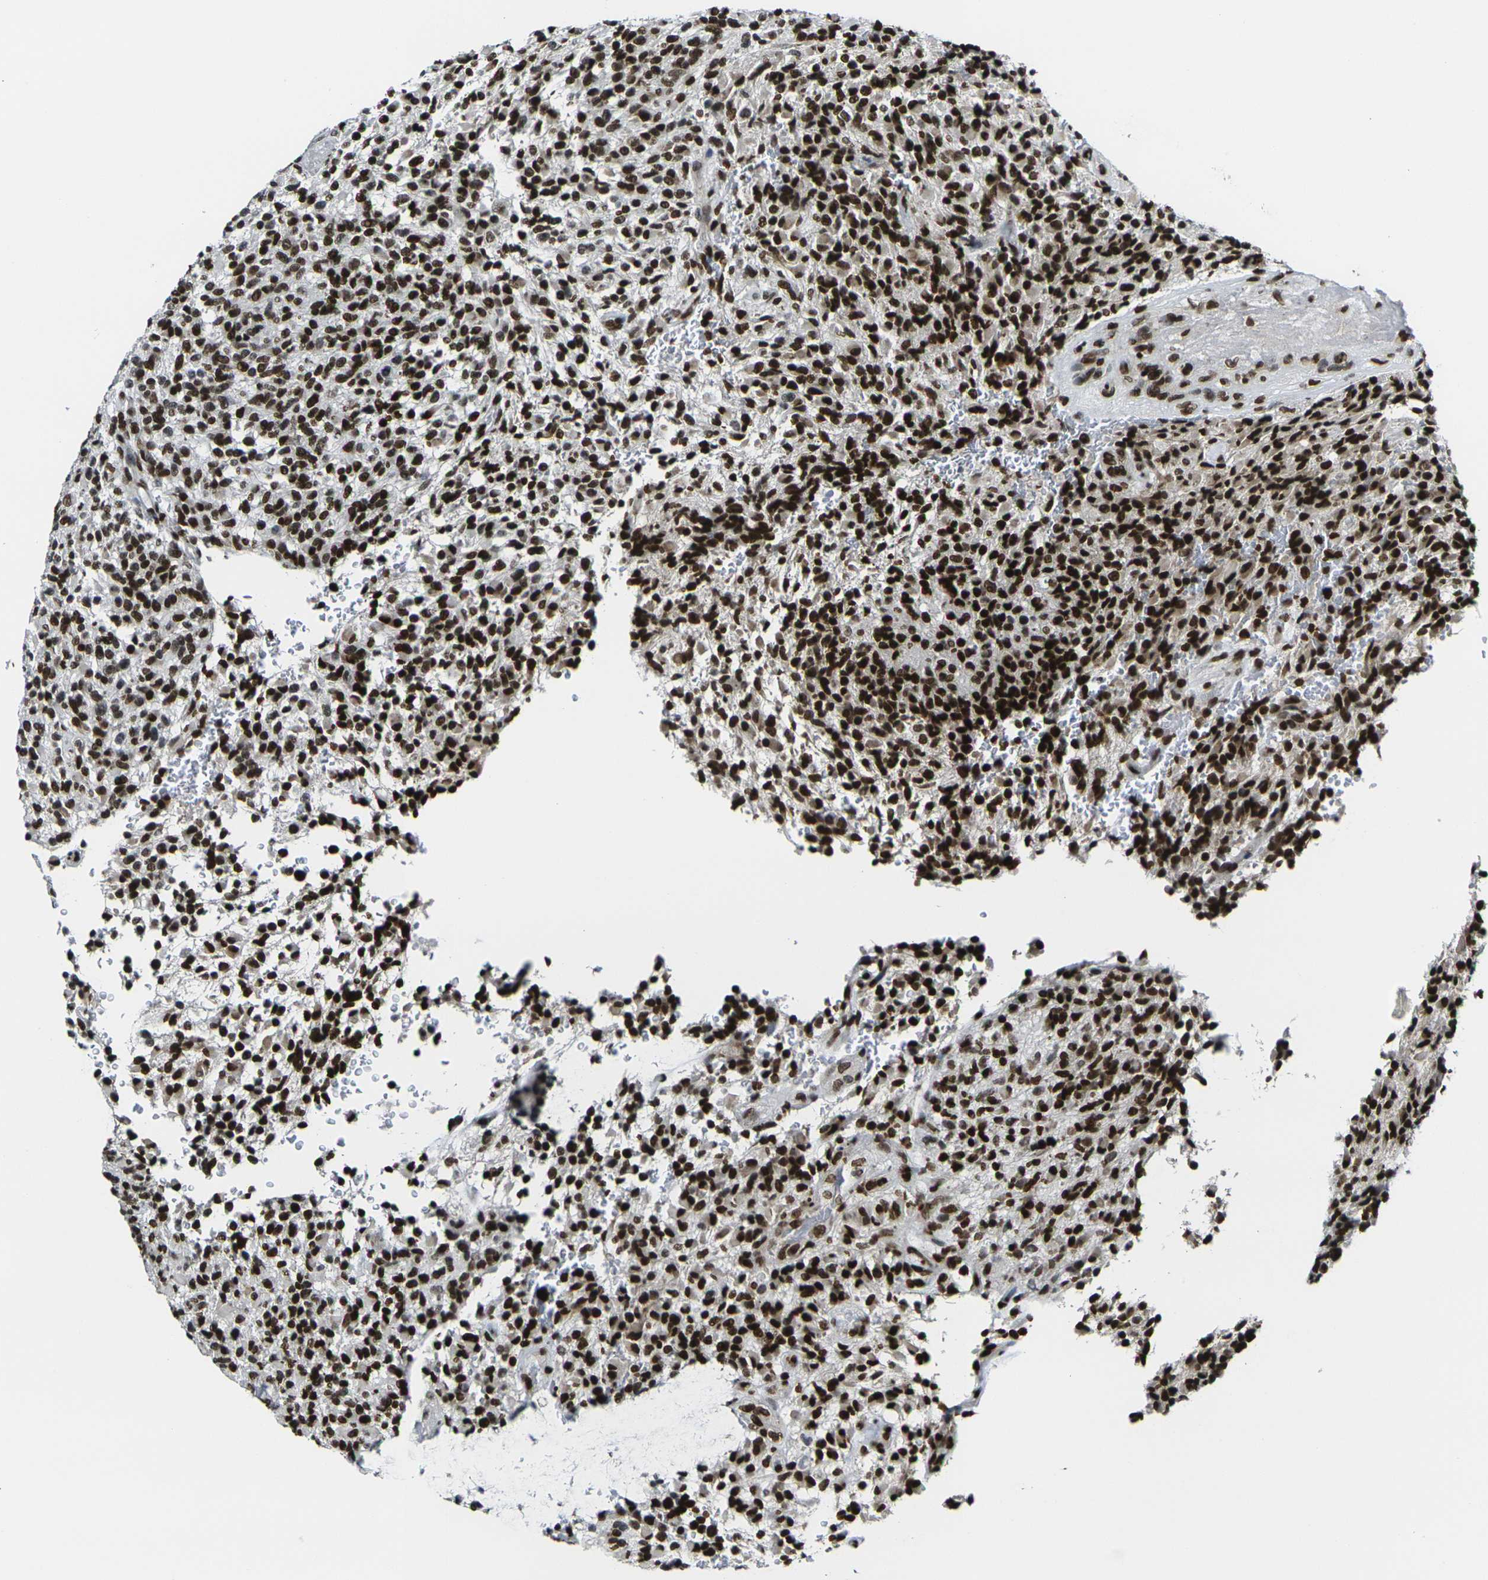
{"staining": {"intensity": "strong", "quantity": ">75%", "location": "nuclear"}, "tissue": "glioma", "cell_type": "Tumor cells", "image_type": "cancer", "snomed": [{"axis": "morphology", "description": "Glioma, malignant, High grade"}, {"axis": "topography", "description": "Brain"}], "caption": "DAB (3,3'-diaminobenzidine) immunohistochemical staining of high-grade glioma (malignant) demonstrates strong nuclear protein positivity in approximately >75% of tumor cells.", "gene": "H1-10", "patient": {"sex": "male", "age": 71}}